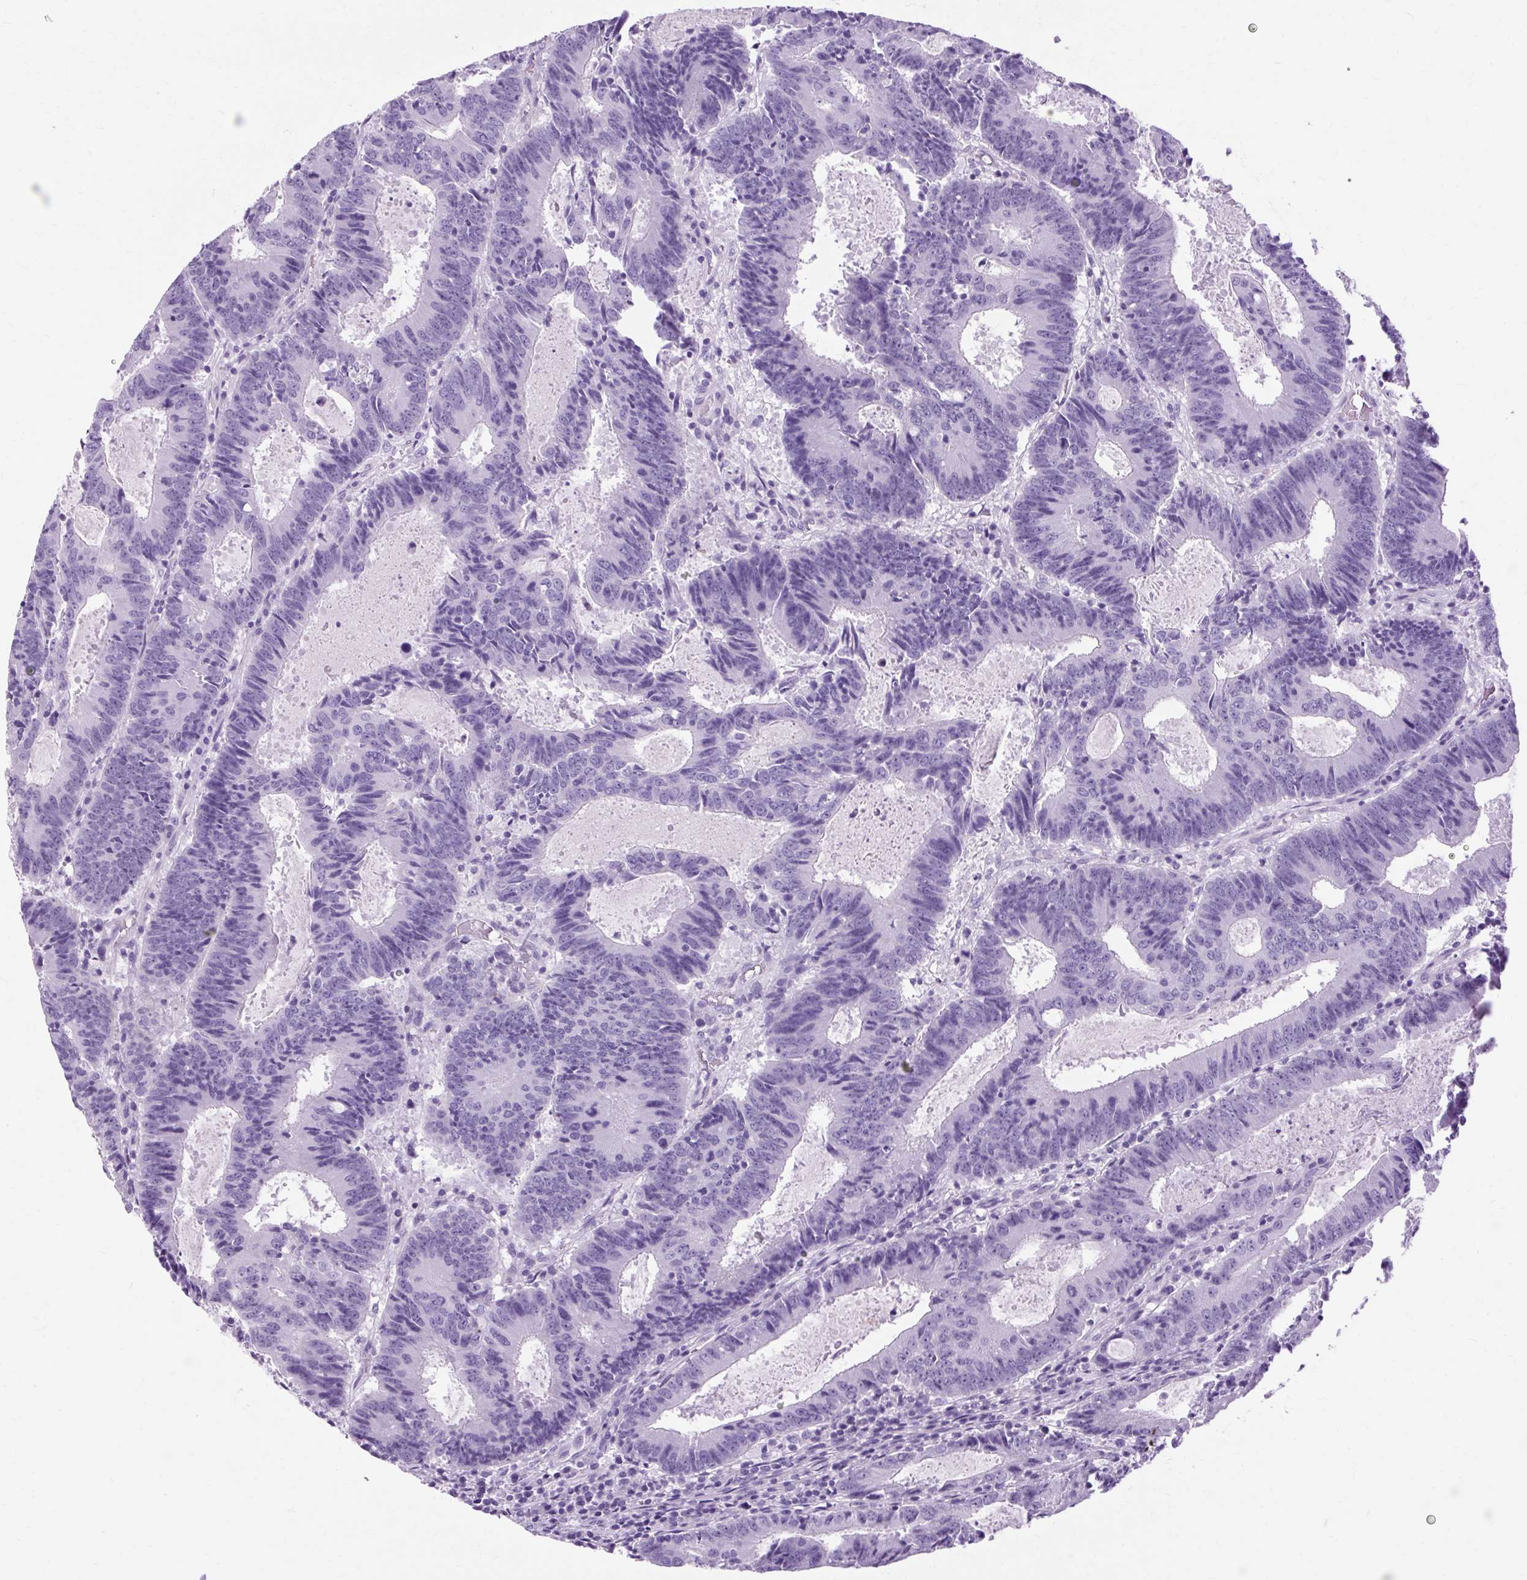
{"staining": {"intensity": "negative", "quantity": "none", "location": "none"}, "tissue": "colorectal cancer", "cell_type": "Tumor cells", "image_type": "cancer", "snomed": [{"axis": "morphology", "description": "Adenocarcinoma, NOS"}, {"axis": "topography", "description": "Colon"}], "caption": "Immunohistochemical staining of colorectal adenocarcinoma reveals no significant positivity in tumor cells.", "gene": "OOEP", "patient": {"sex": "male", "age": 67}}